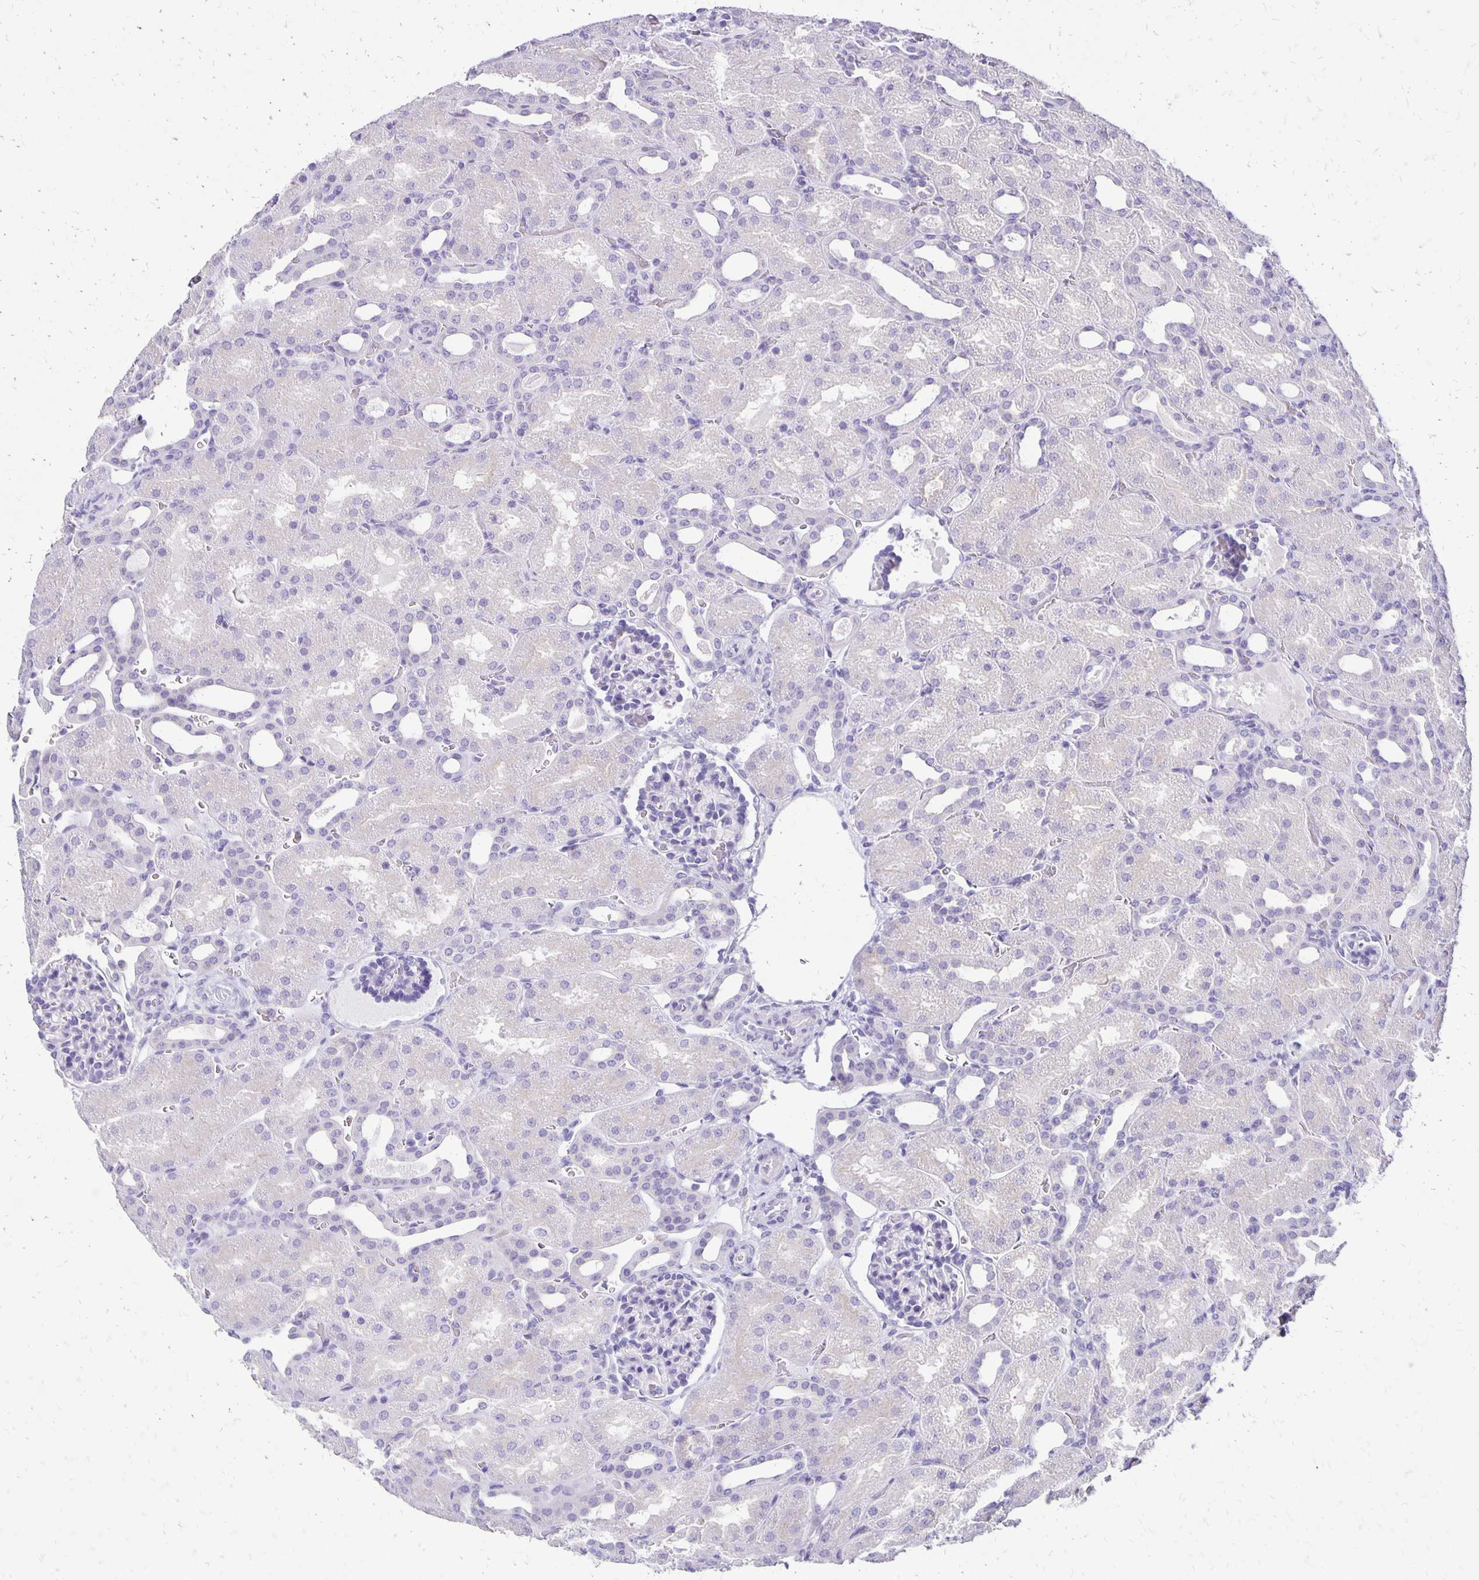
{"staining": {"intensity": "negative", "quantity": "none", "location": "none"}, "tissue": "kidney", "cell_type": "Cells in glomeruli", "image_type": "normal", "snomed": [{"axis": "morphology", "description": "Normal tissue, NOS"}, {"axis": "topography", "description": "Kidney"}], "caption": "This is an IHC micrograph of benign human kidney. There is no staining in cells in glomeruli.", "gene": "ANKRD45", "patient": {"sex": "male", "age": 2}}